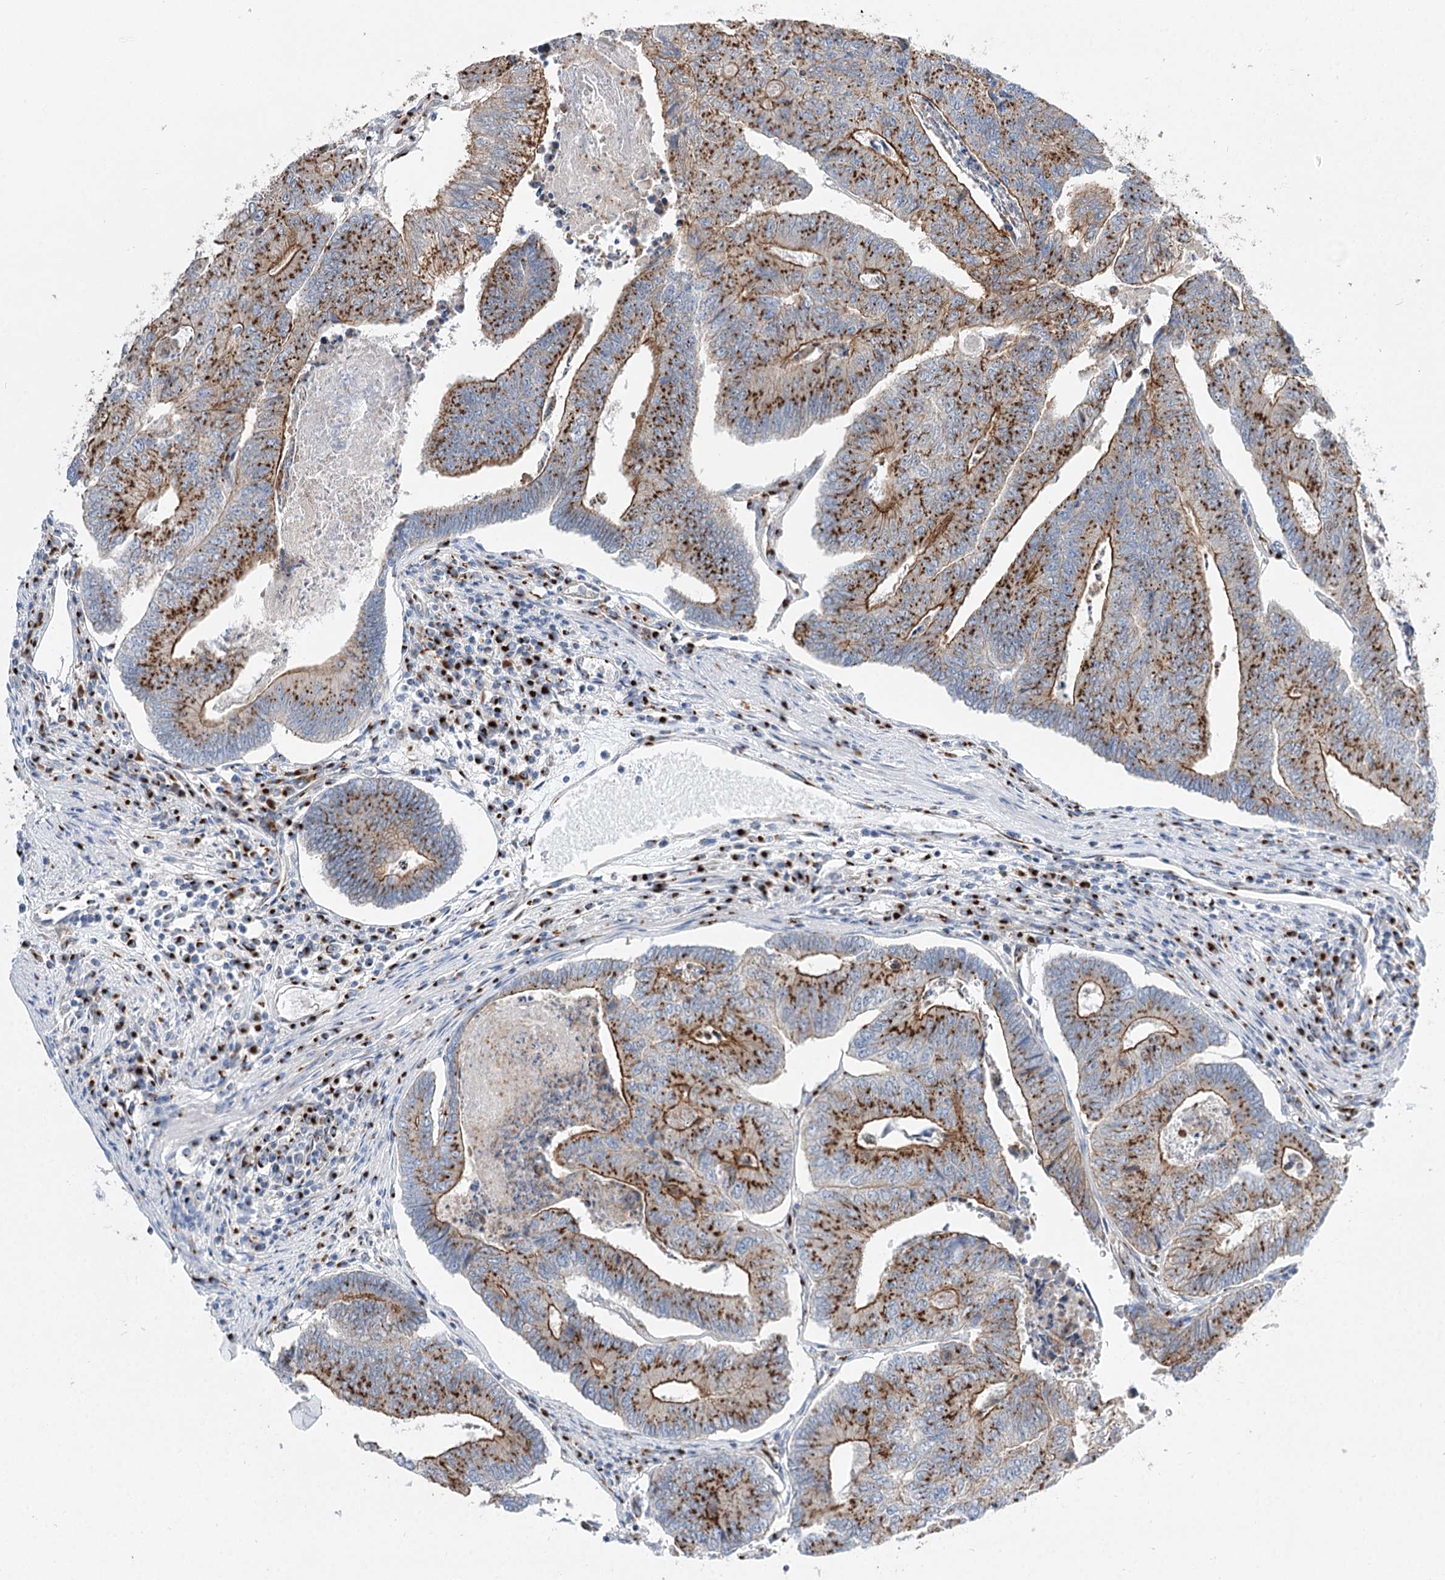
{"staining": {"intensity": "strong", "quantity": ">75%", "location": "cytoplasmic/membranous"}, "tissue": "colorectal cancer", "cell_type": "Tumor cells", "image_type": "cancer", "snomed": [{"axis": "morphology", "description": "Adenocarcinoma, NOS"}, {"axis": "topography", "description": "Colon"}], "caption": "Colorectal cancer tissue demonstrates strong cytoplasmic/membranous staining in approximately >75% of tumor cells, visualized by immunohistochemistry.", "gene": "TMEM165", "patient": {"sex": "female", "age": 67}}